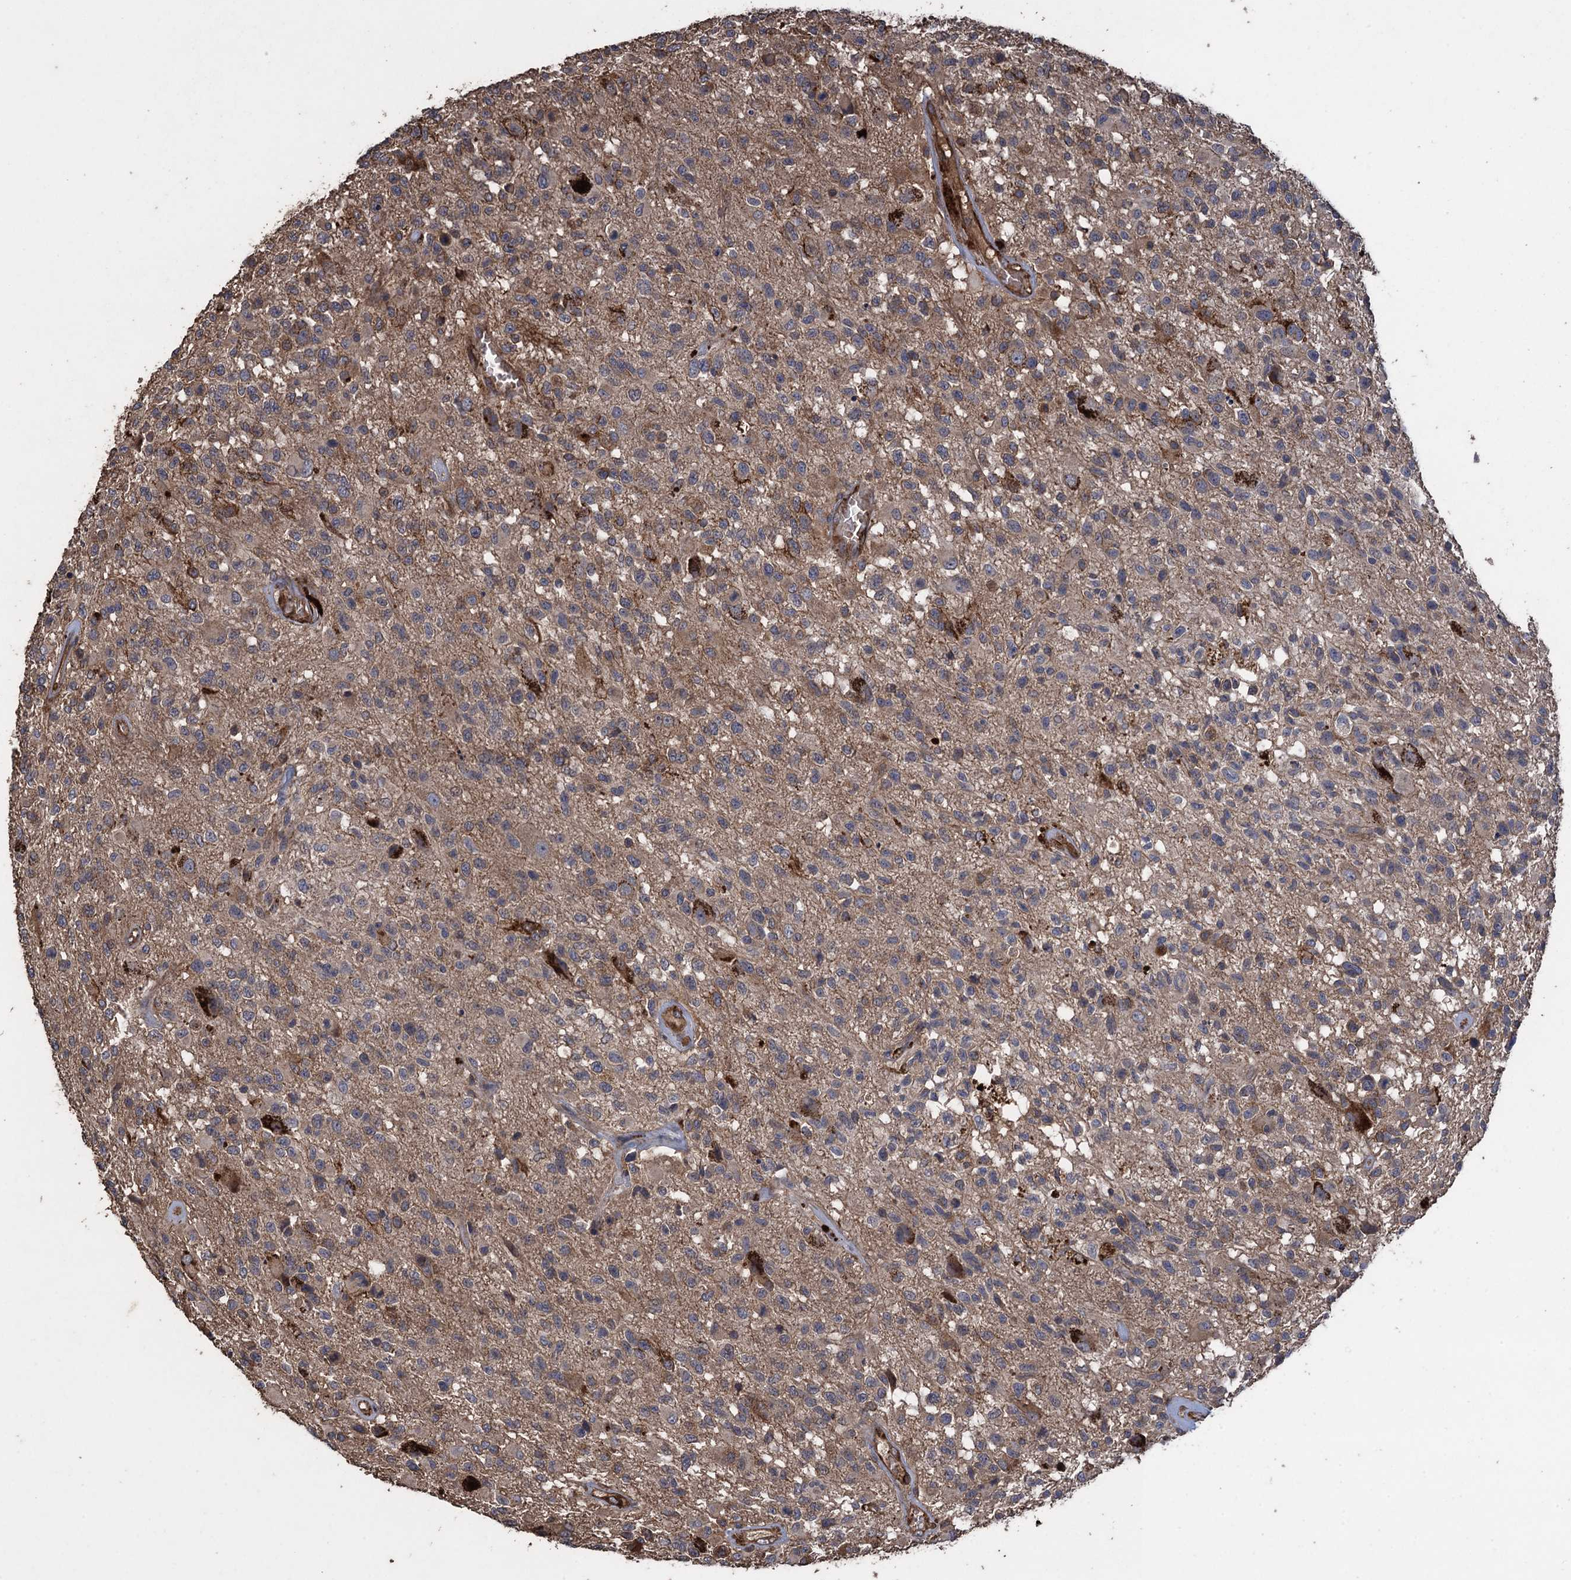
{"staining": {"intensity": "weak", "quantity": "25%-75%", "location": "cytoplasmic/membranous"}, "tissue": "glioma", "cell_type": "Tumor cells", "image_type": "cancer", "snomed": [{"axis": "morphology", "description": "Glioma, malignant, High grade"}, {"axis": "morphology", "description": "Glioblastoma, NOS"}, {"axis": "topography", "description": "Brain"}], "caption": "Glioblastoma was stained to show a protein in brown. There is low levels of weak cytoplasmic/membranous staining in approximately 25%-75% of tumor cells.", "gene": "TXNDC11", "patient": {"sex": "male", "age": 60}}